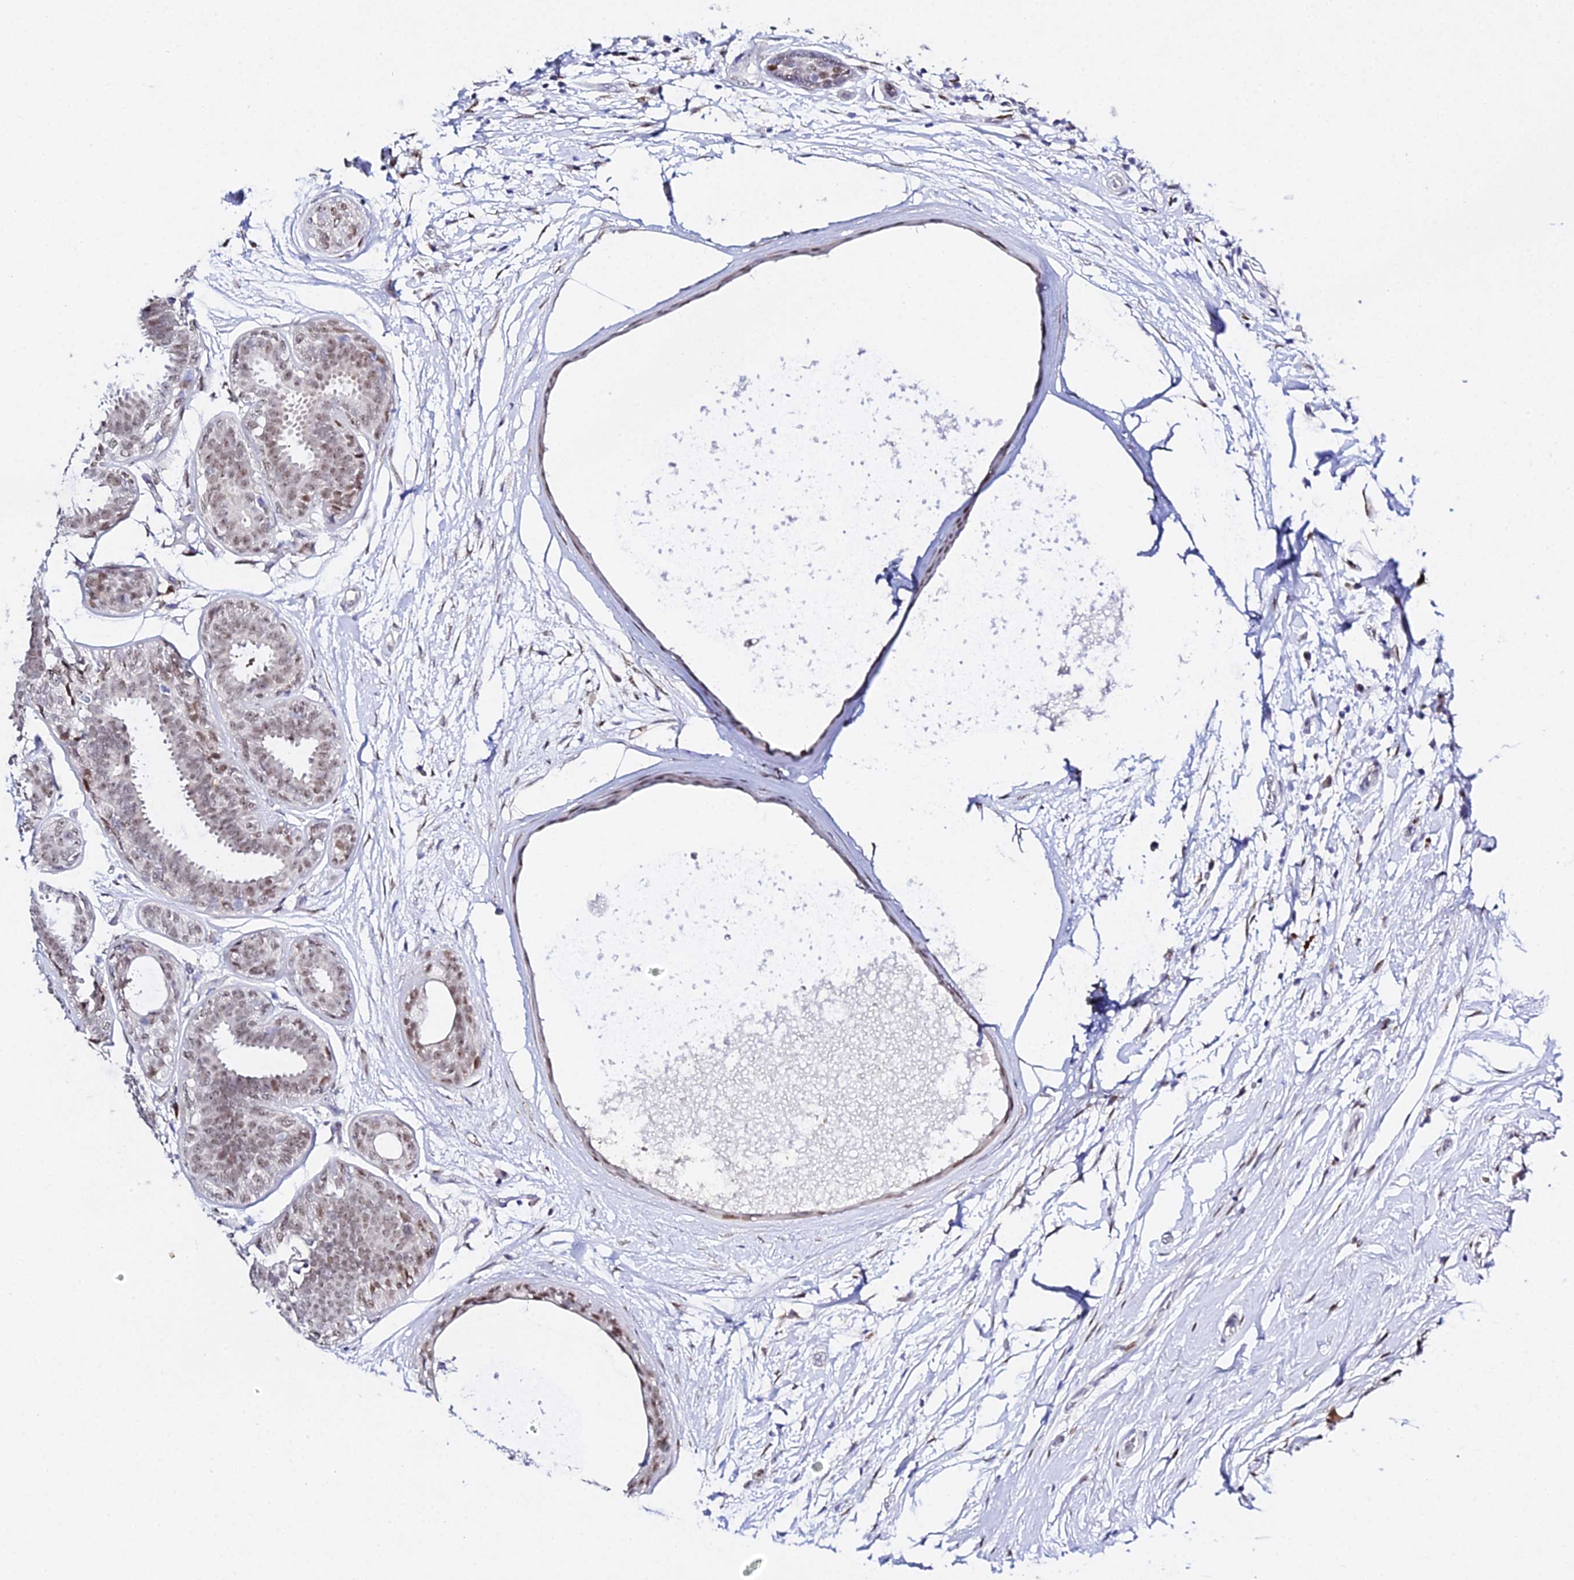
{"staining": {"intensity": "weak", "quantity": "25%-75%", "location": "nuclear"}, "tissue": "breast cancer", "cell_type": "Tumor cells", "image_type": "cancer", "snomed": [{"axis": "morphology", "description": "Lobular carcinoma"}, {"axis": "topography", "description": "Breast"}], "caption": "A brown stain labels weak nuclear positivity of a protein in breast lobular carcinoma tumor cells.", "gene": "POFUT2", "patient": {"sex": "female", "age": 58}}